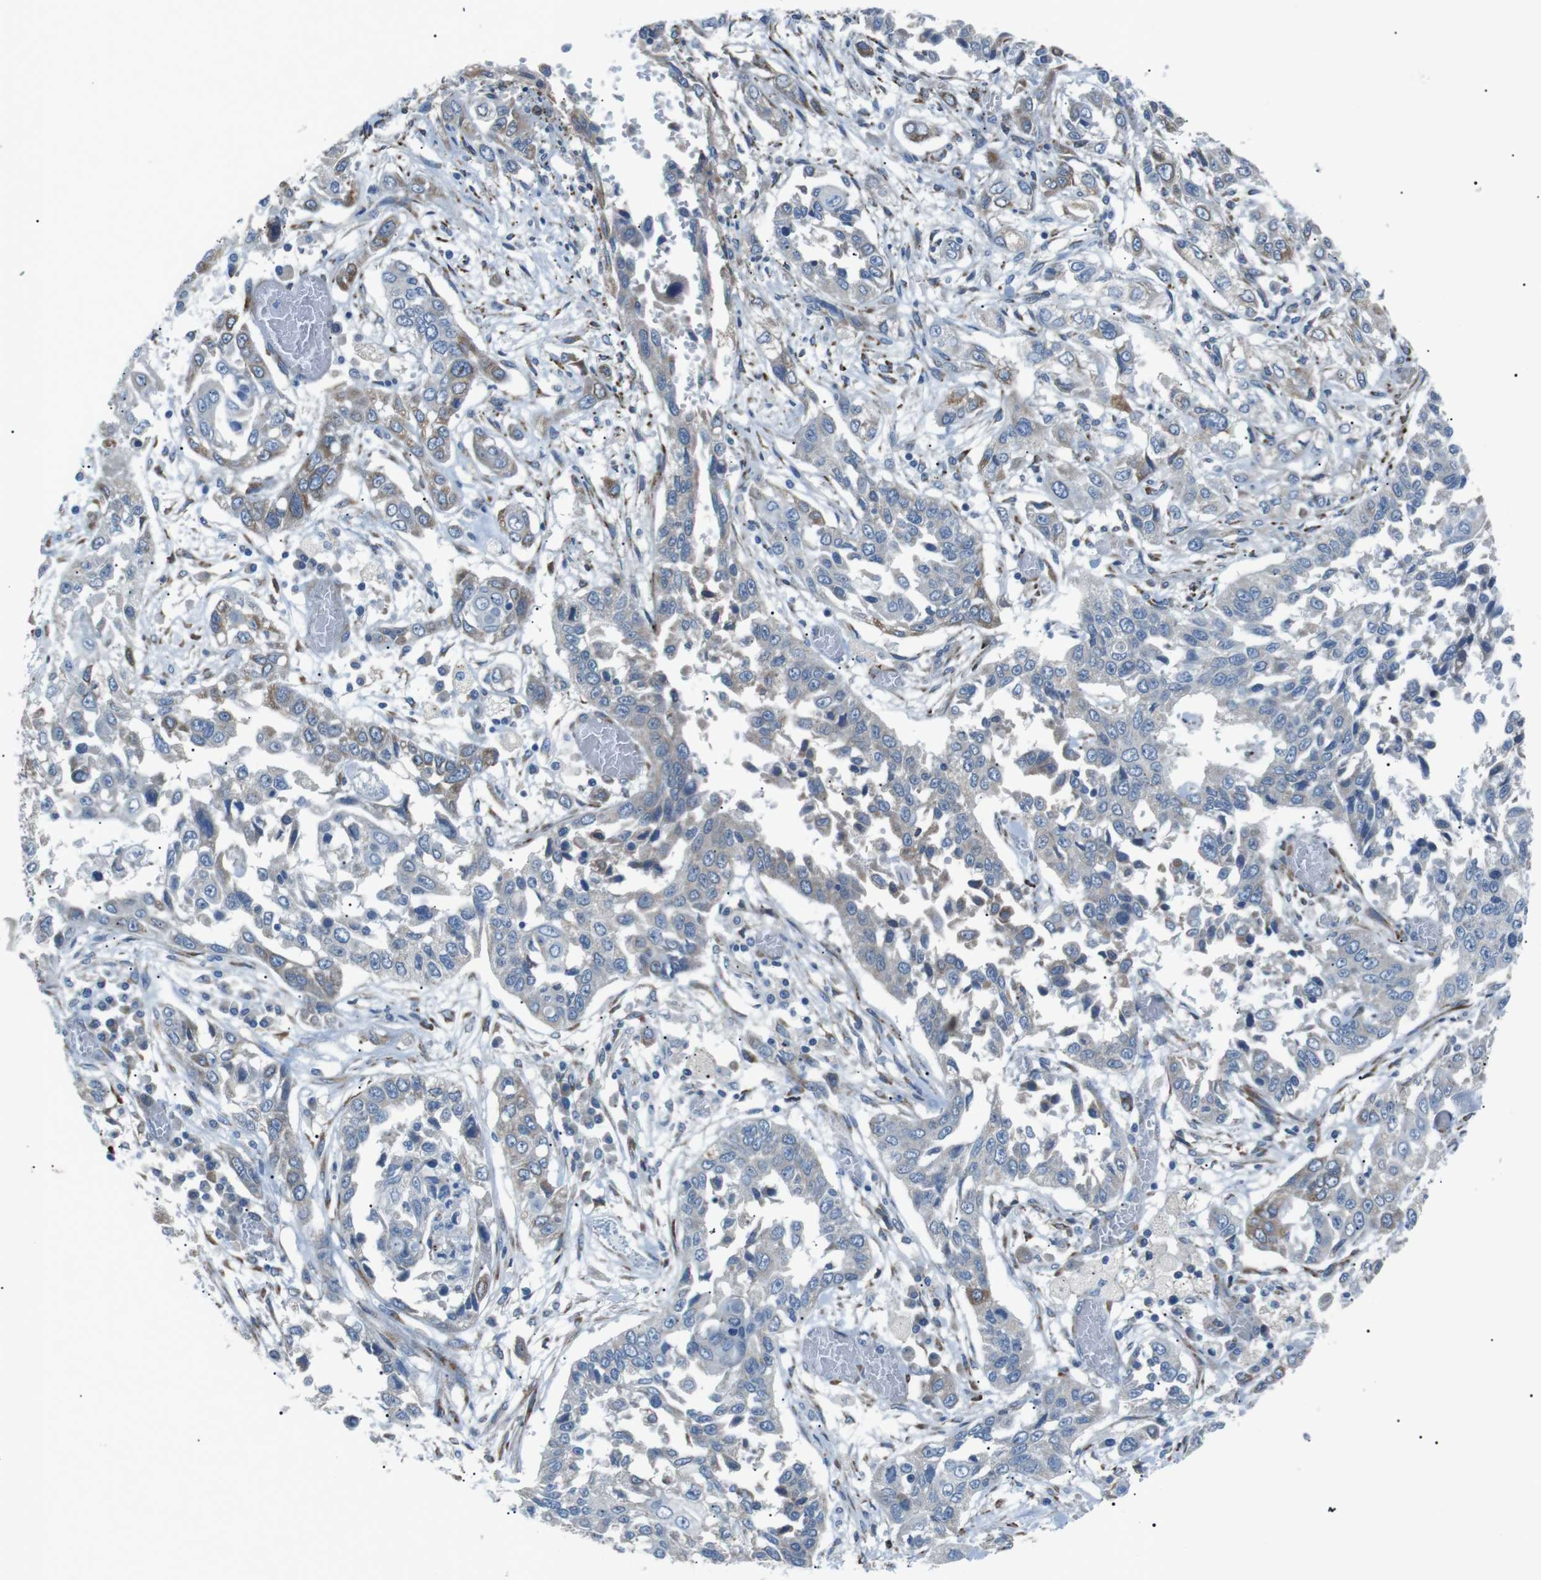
{"staining": {"intensity": "weak", "quantity": "25%-75%", "location": "cytoplasmic/membranous"}, "tissue": "lung cancer", "cell_type": "Tumor cells", "image_type": "cancer", "snomed": [{"axis": "morphology", "description": "Squamous cell carcinoma, NOS"}, {"axis": "topography", "description": "Lung"}], "caption": "Immunohistochemistry (DAB) staining of lung squamous cell carcinoma reveals weak cytoplasmic/membranous protein positivity in approximately 25%-75% of tumor cells.", "gene": "MTARC2", "patient": {"sex": "male", "age": 71}}